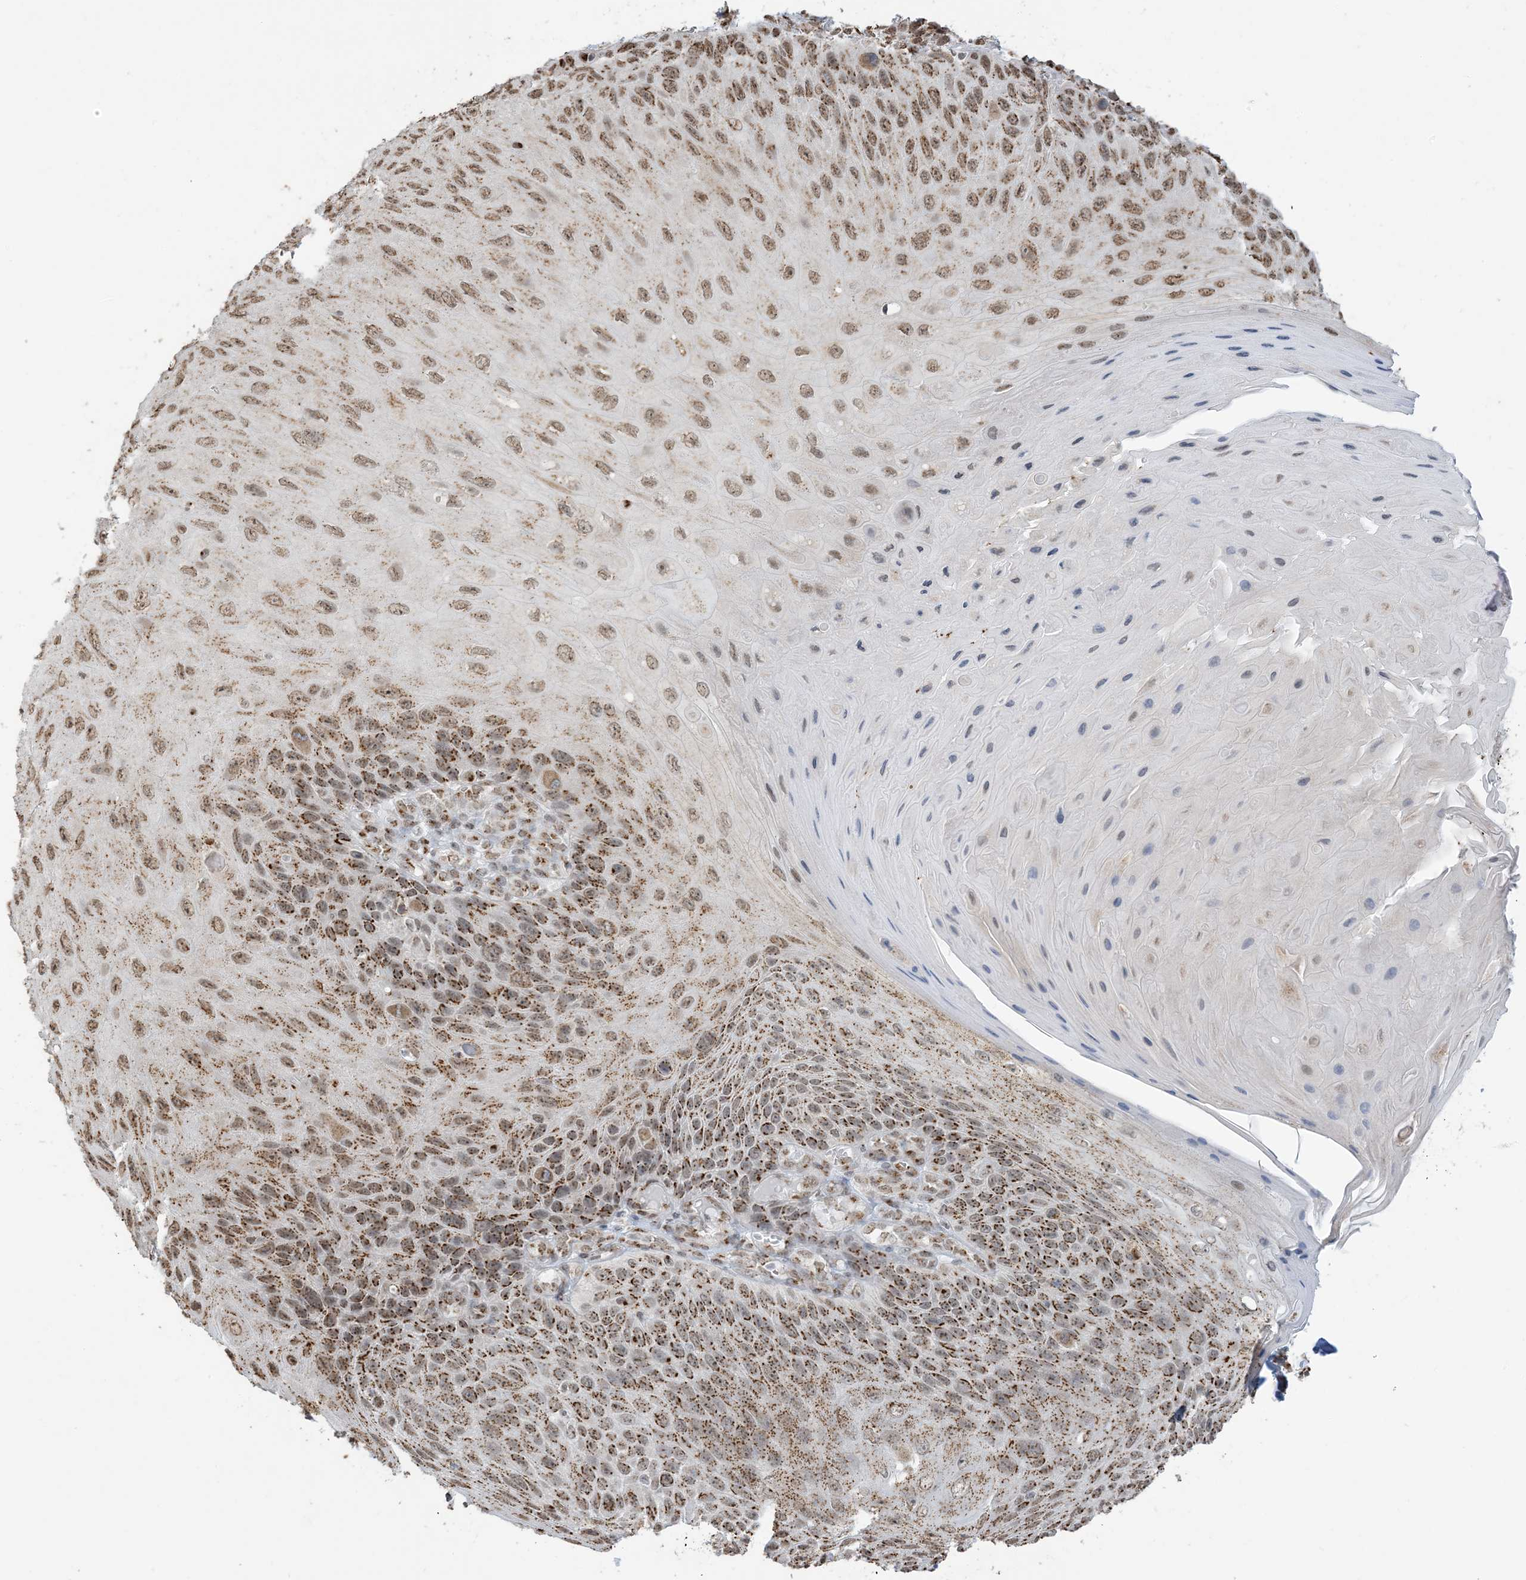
{"staining": {"intensity": "moderate", "quantity": ">75%", "location": "cytoplasmic/membranous,nuclear"}, "tissue": "skin cancer", "cell_type": "Tumor cells", "image_type": "cancer", "snomed": [{"axis": "morphology", "description": "Squamous cell carcinoma, NOS"}, {"axis": "topography", "description": "Skin"}], "caption": "Skin cancer tissue reveals moderate cytoplasmic/membranous and nuclear positivity in about >75% of tumor cells (DAB IHC with brightfield microscopy, high magnification).", "gene": "GPR107", "patient": {"sex": "female", "age": 88}}